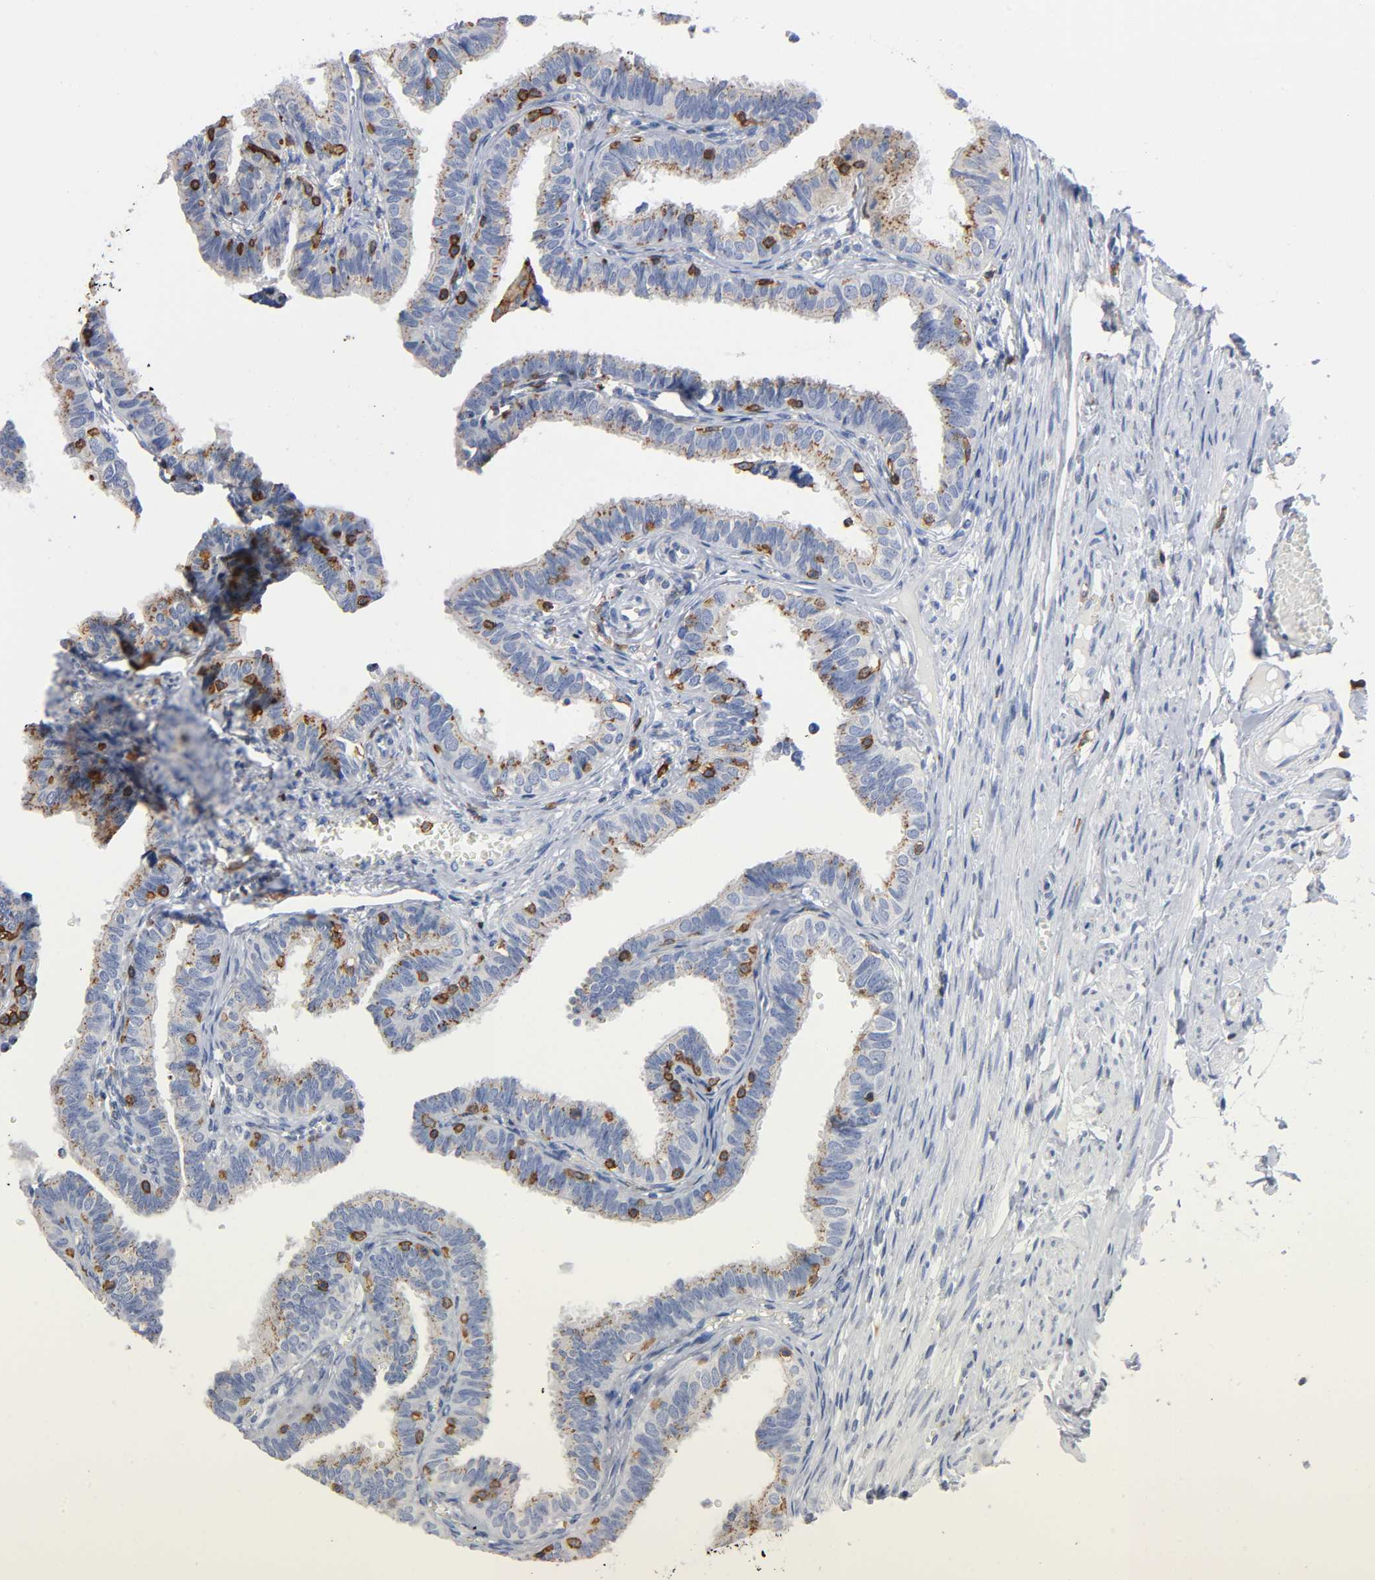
{"staining": {"intensity": "moderate", "quantity": ">75%", "location": "cytoplasmic/membranous"}, "tissue": "fallopian tube", "cell_type": "Glandular cells", "image_type": "normal", "snomed": [{"axis": "morphology", "description": "Normal tissue, NOS"}, {"axis": "topography", "description": "Fallopian tube"}], "caption": "The photomicrograph displays staining of benign fallopian tube, revealing moderate cytoplasmic/membranous protein expression (brown color) within glandular cells. The staining is performed using DAB brown chromogen to label protein expression. The nuclei are counter-stained blue using hematoxylin.", "gene": "CAPN10", "patient": {"sex": "female", "age": 46}}